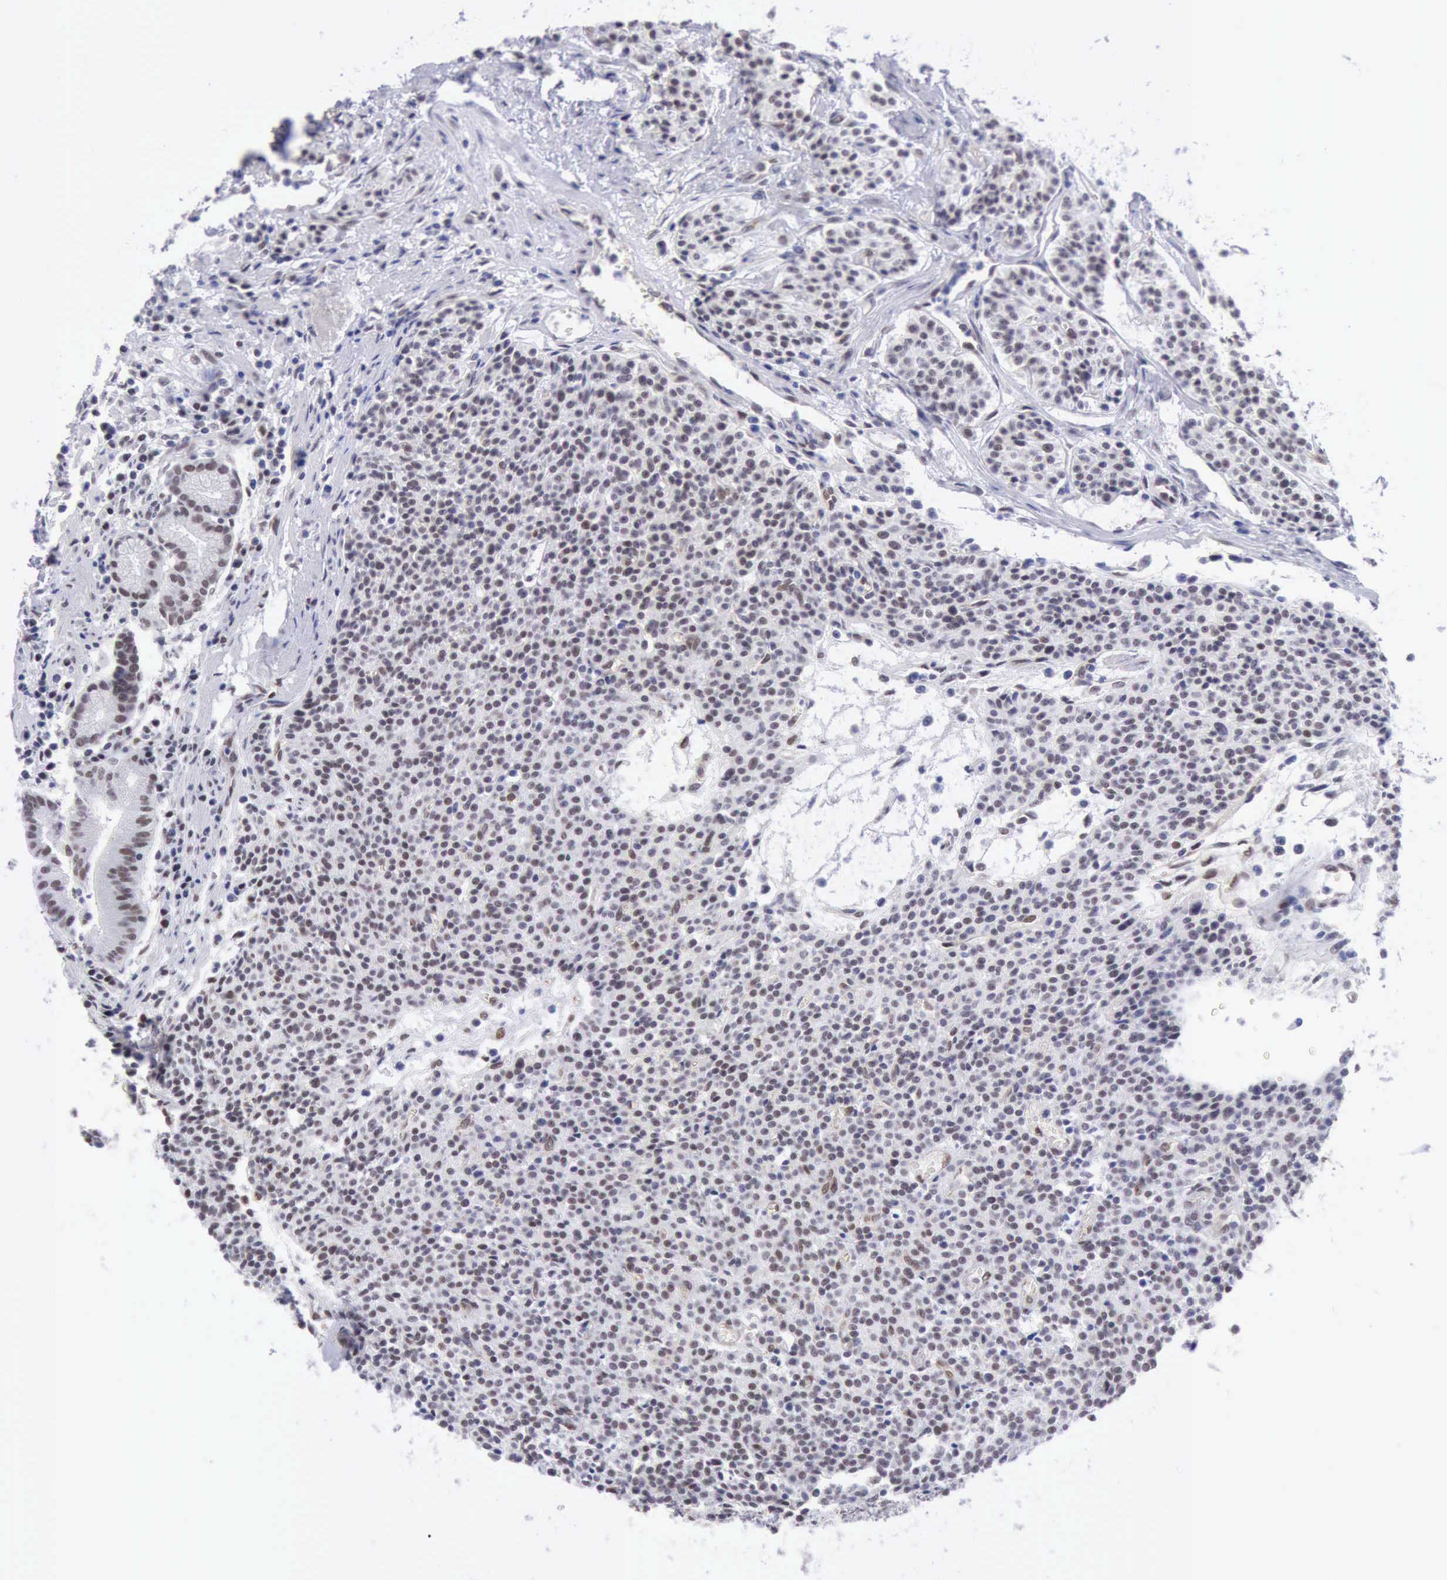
{"staining": {"intensity": "weak", "quantity": "25%-75%", "location": "nuclear"}, "tissue": "carcinoid", "cell_type": "Tumor cells", "image_type": "cancer", "snomed": [{"axis": "morphology", "description": "Carcinoid, malignant, NOS"}, {"axis": "topography", "description": "Stomach"}], "caption": "Brown immunohistochemical staining in carcinoid (malignant) shows weak nuclear staining in about 25%-75% of tumor cells.", "gene": "ERCC4", "patient": {"sex": "female", "age": 76}}